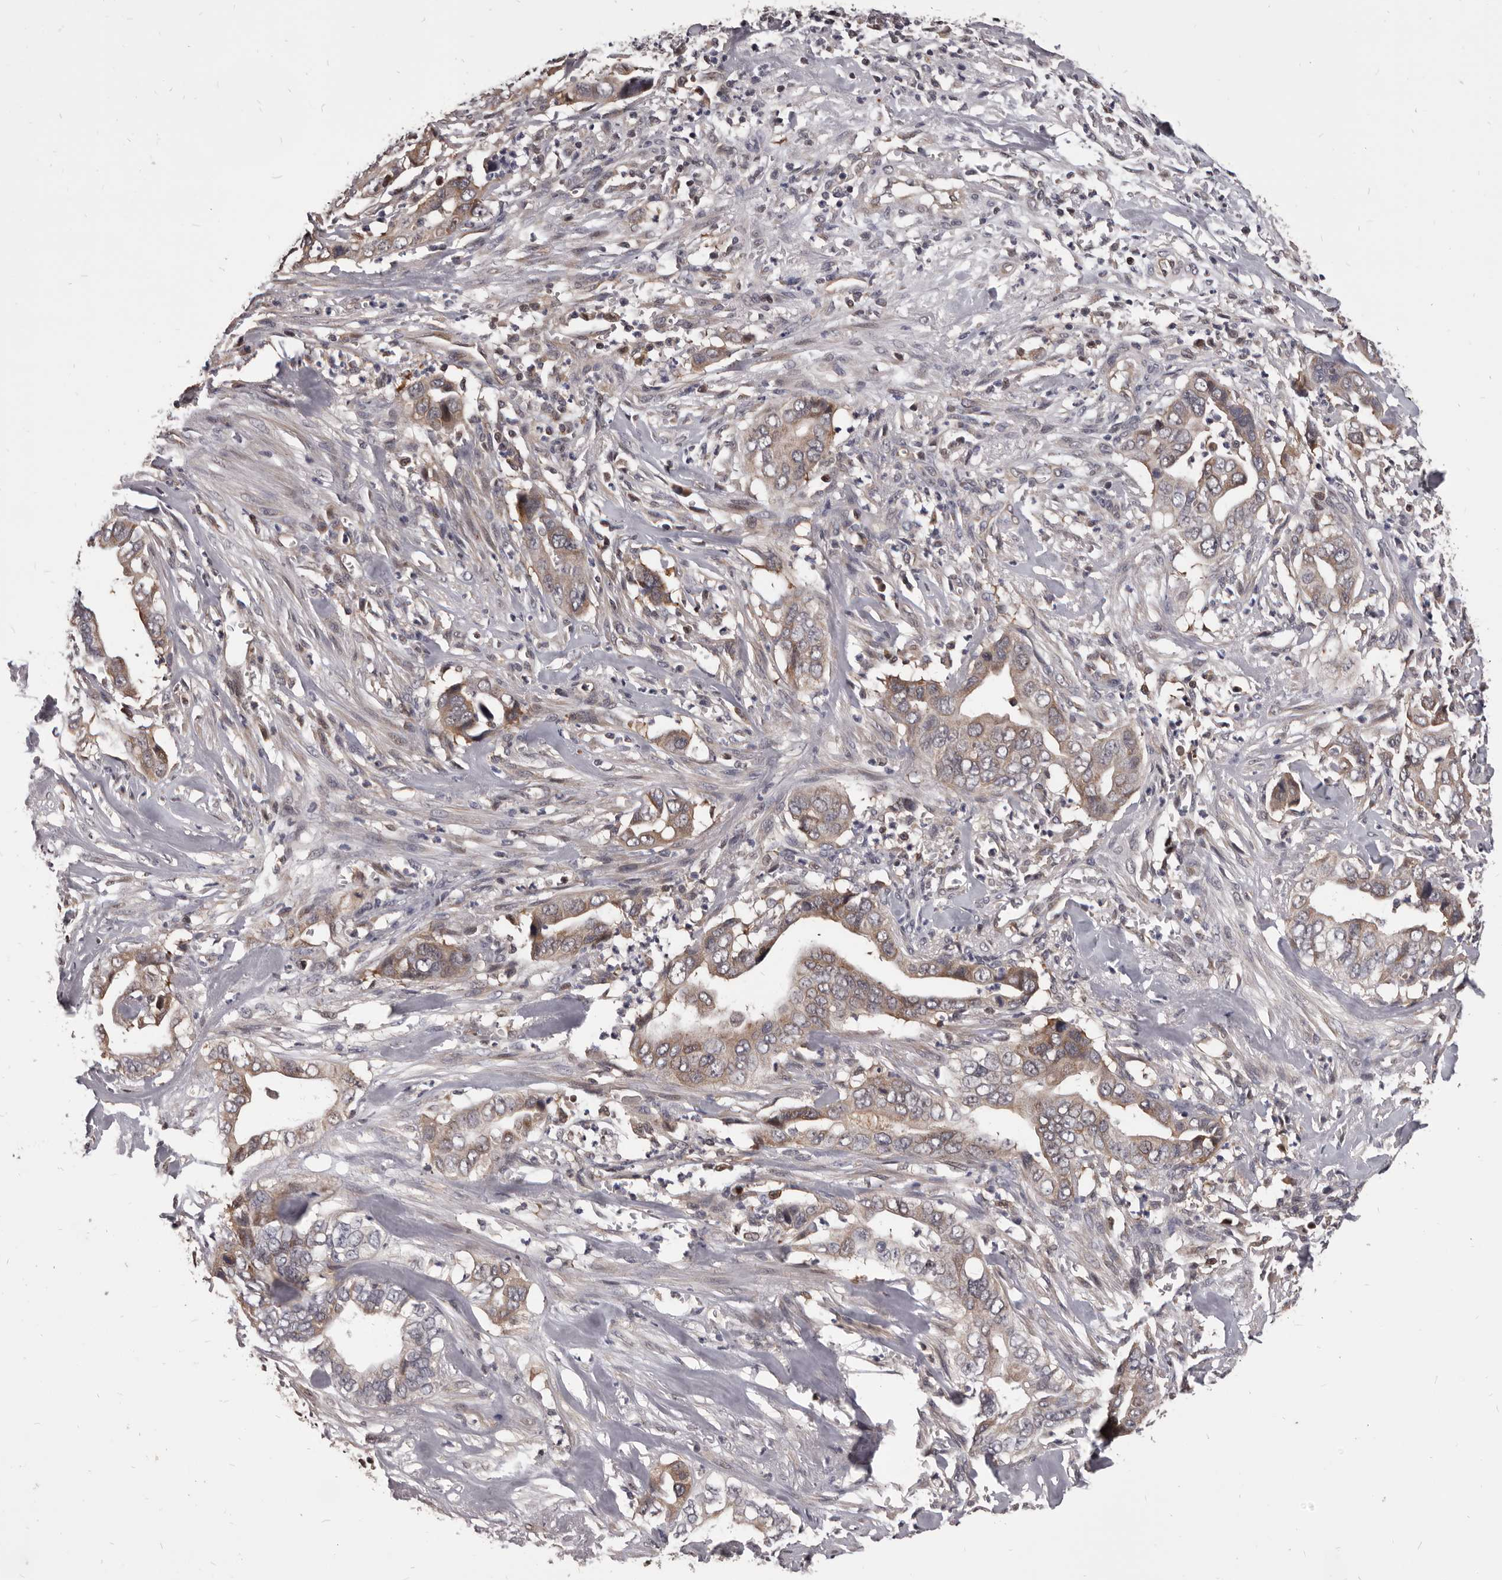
{"staining": {"intensity": "weak", "quantity": ">75%", "location": "cytoplasmic/membranous"}, "tissue": "liver cancer", "cell_type": "Tumor cells", "image_type": "cancer", "snomed": [{"axis": "morphology", "description": "Cholangiocarcinoma"}, {"axis": "topography", "description": "Liver"}], "caption": "Approximately >75% of tumor cells in human liver cancer display weak cytoplasmic/membranous protein staining as visualized by brown immunohistochemical staining.", "gene": "MAP3K14", "patient": {"sex": "female", "age": 79}}